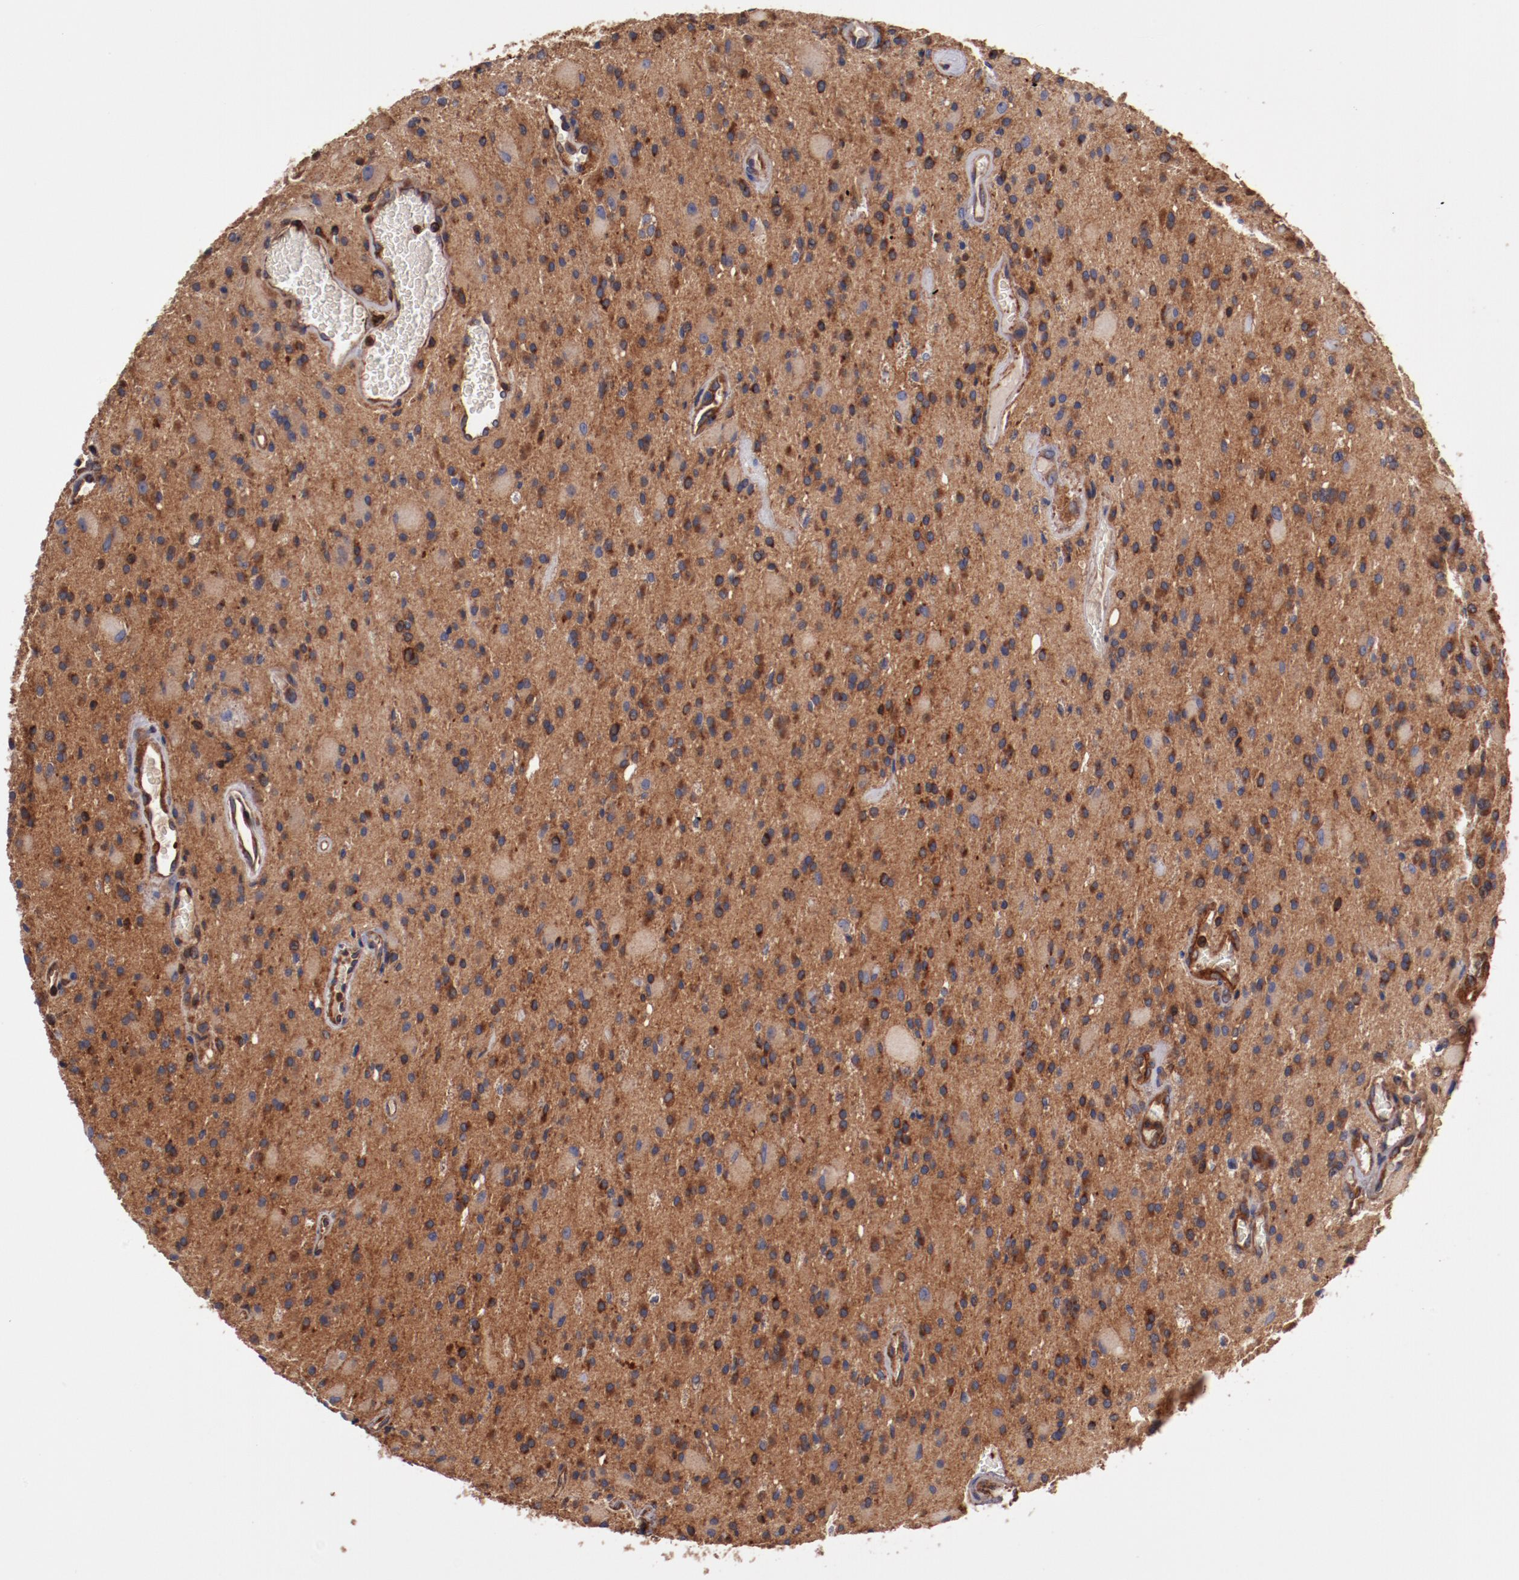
{"staining": {"intensity": "strong", "quantity": ">75%", "location": "cytoplasmic/membranous"}, "tissue": "glioma", "cell_type": "Tumor cells", "image_type": "cancer", "snomed": [{"axis": "morphology", "description": "Glioma, malignant, Low grade"}, {"axis": "topography", "description": "Brain"}], "caption": "Immunohistochemistry of glioma exhibits high levels of strong cytoplasmic/membranous expression in approximately >75% of tumor cells. (DAB (3,3'-diaminobenzidine) IHC with brightfield microscopy, high magnification).", "gene": "TMOD3", "patient": {"sex": "male", "age": 58}}